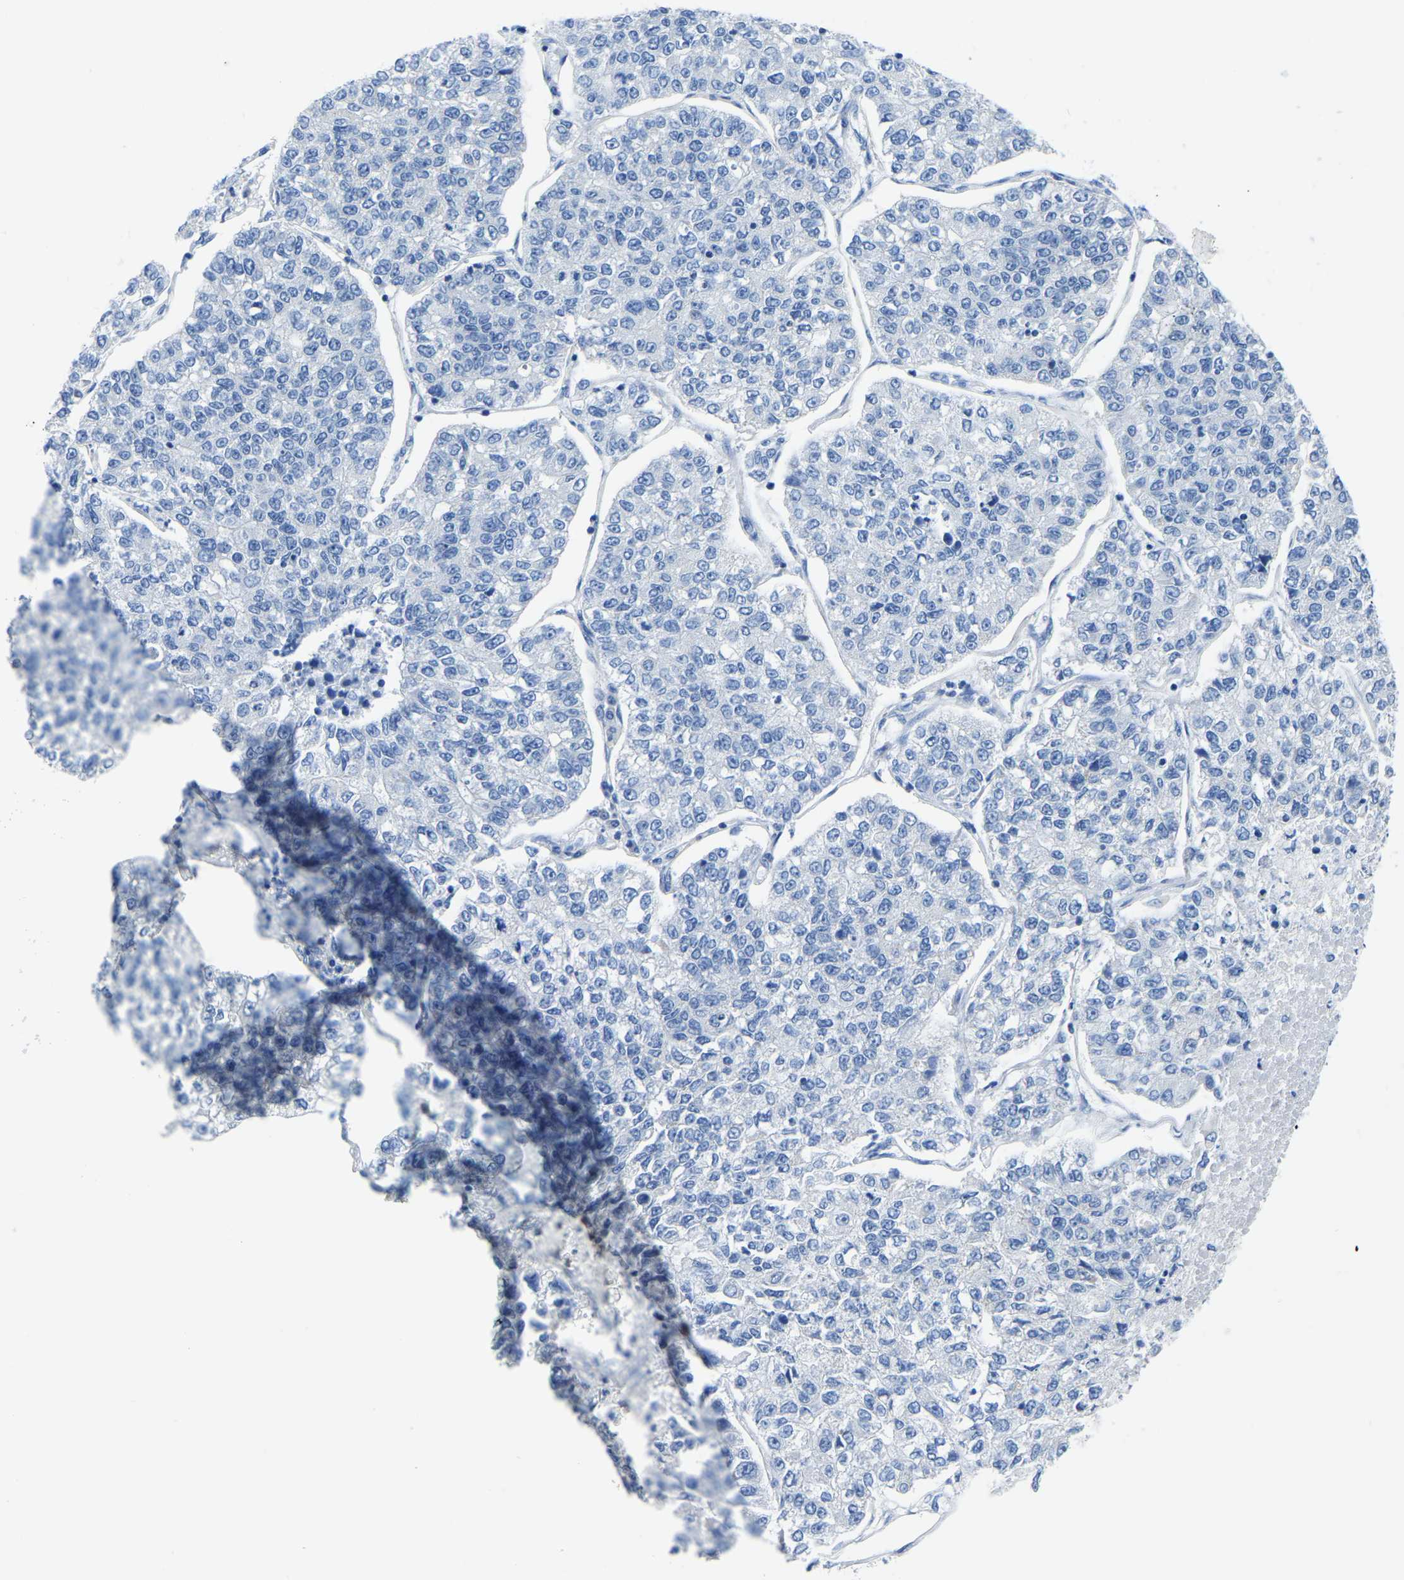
{"staining": {"intensity": "negative", "quantity": "none", "location": "none"}, "tissue": "lung cancer", "cell_type": "Tumor cells", "image_type": "cancer", "snomed": [{"axis": "morphology", "description": "Adenocarcinoma, NOS"}, {"axis": "topography", "description": "Lung"}], "caption": "IHC photomicrograph of neoplastic tissue: human adenocarcinoma (lung) stained with DAB (3,3'-diaminobenzidine) reveals no significant protein positivity in tumor cells.", "gene": "ETFA", "patient": {"sex": "male", "age": 49}}